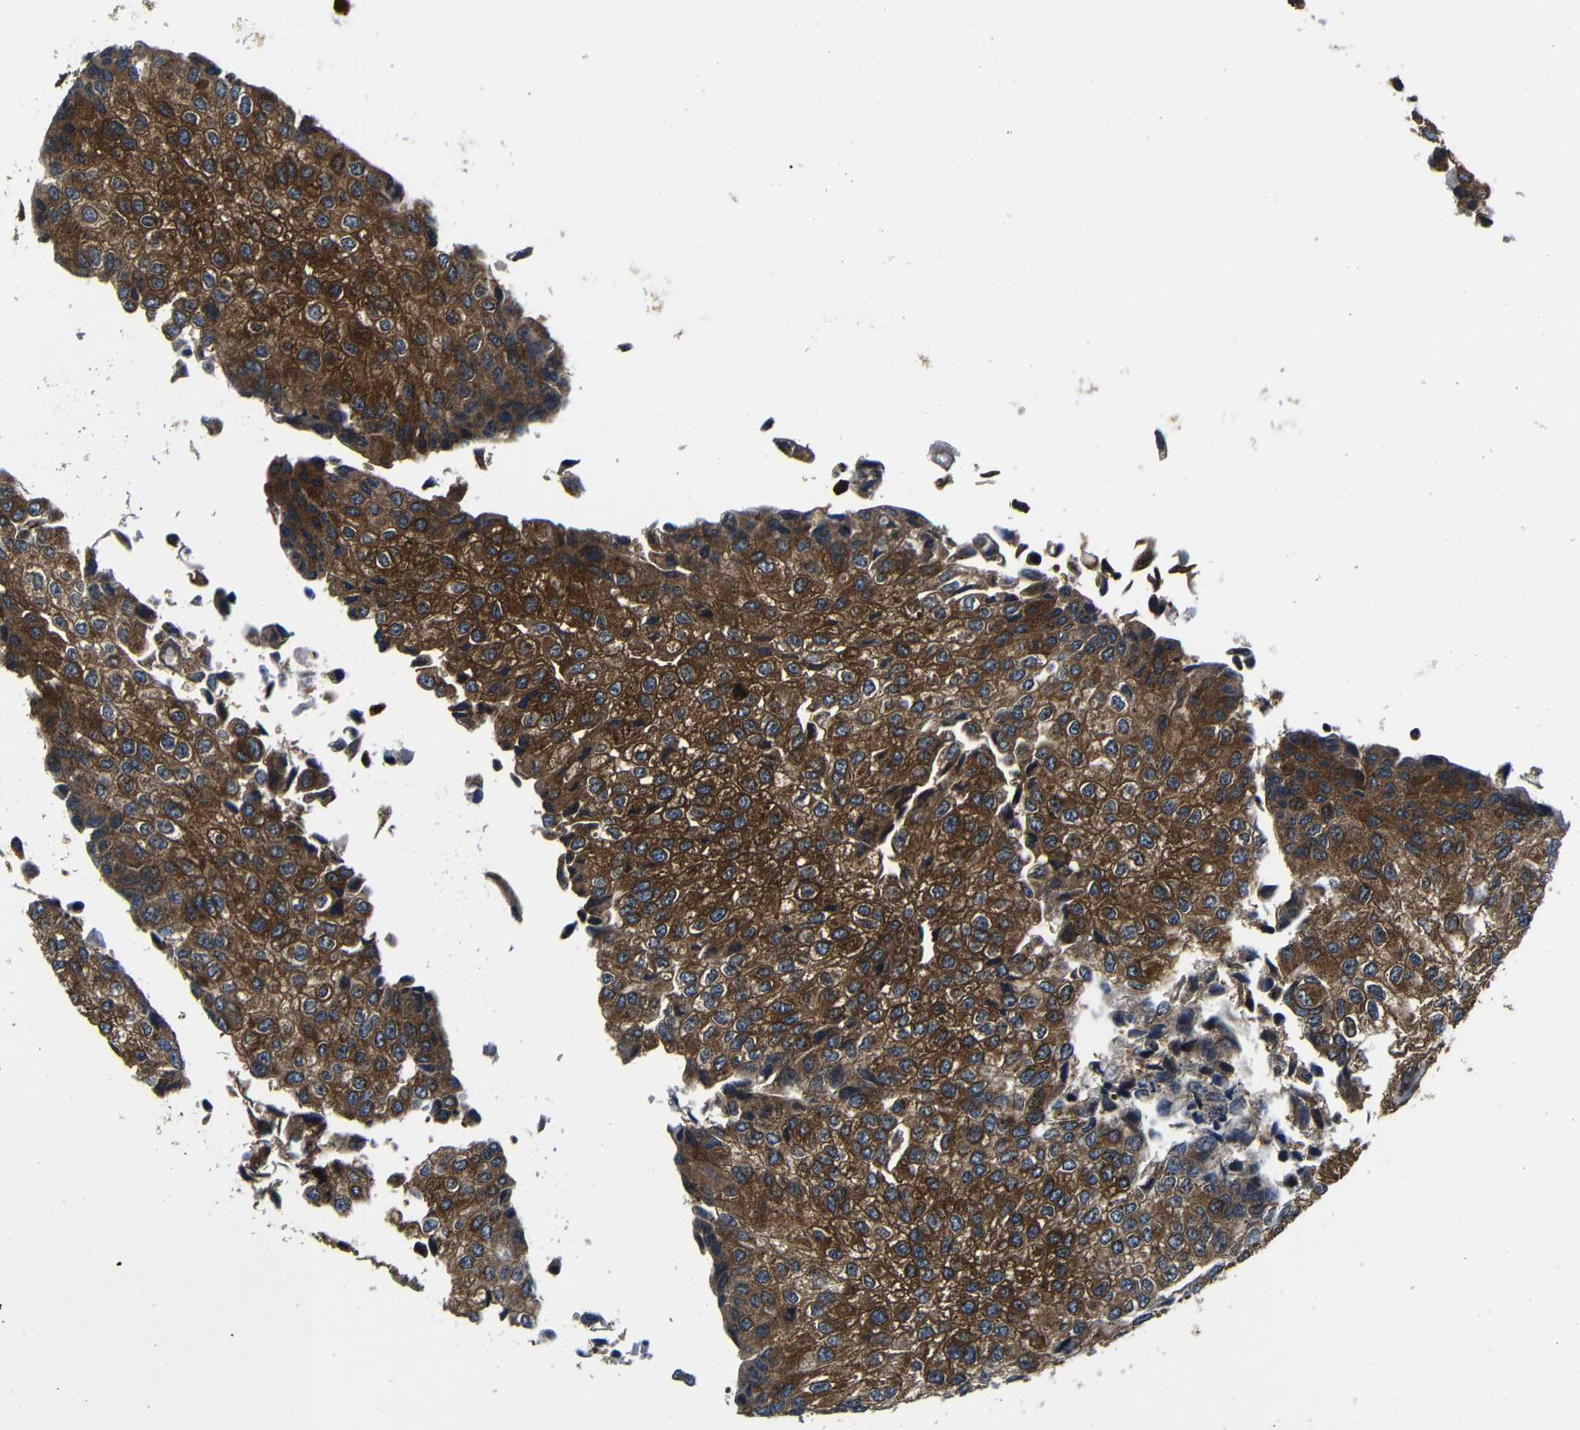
{"staining": {"intensity": "strong", "quantity": ">75%", "location": "cytoplasmic/membranous"}, "tissue": "urothelial cancer", "cell_type": "Tumor cells", "image_type": "cancer", "snomed": [{"axis": "morphology", "description": "Urothelial carcinoma, High grade"}, {"axis": "topography", "description": "Kidney"}, {"axis": "topography", "description": "Urinary bladder"}], "caption": "Tumor cells reveal strong cytoplasmic/membranous expression in approximately >75% of cells in urothelial carcinoma (high-grade).", "gene": "ABCE1", "patient": {"sex": "male", "age": 77}}